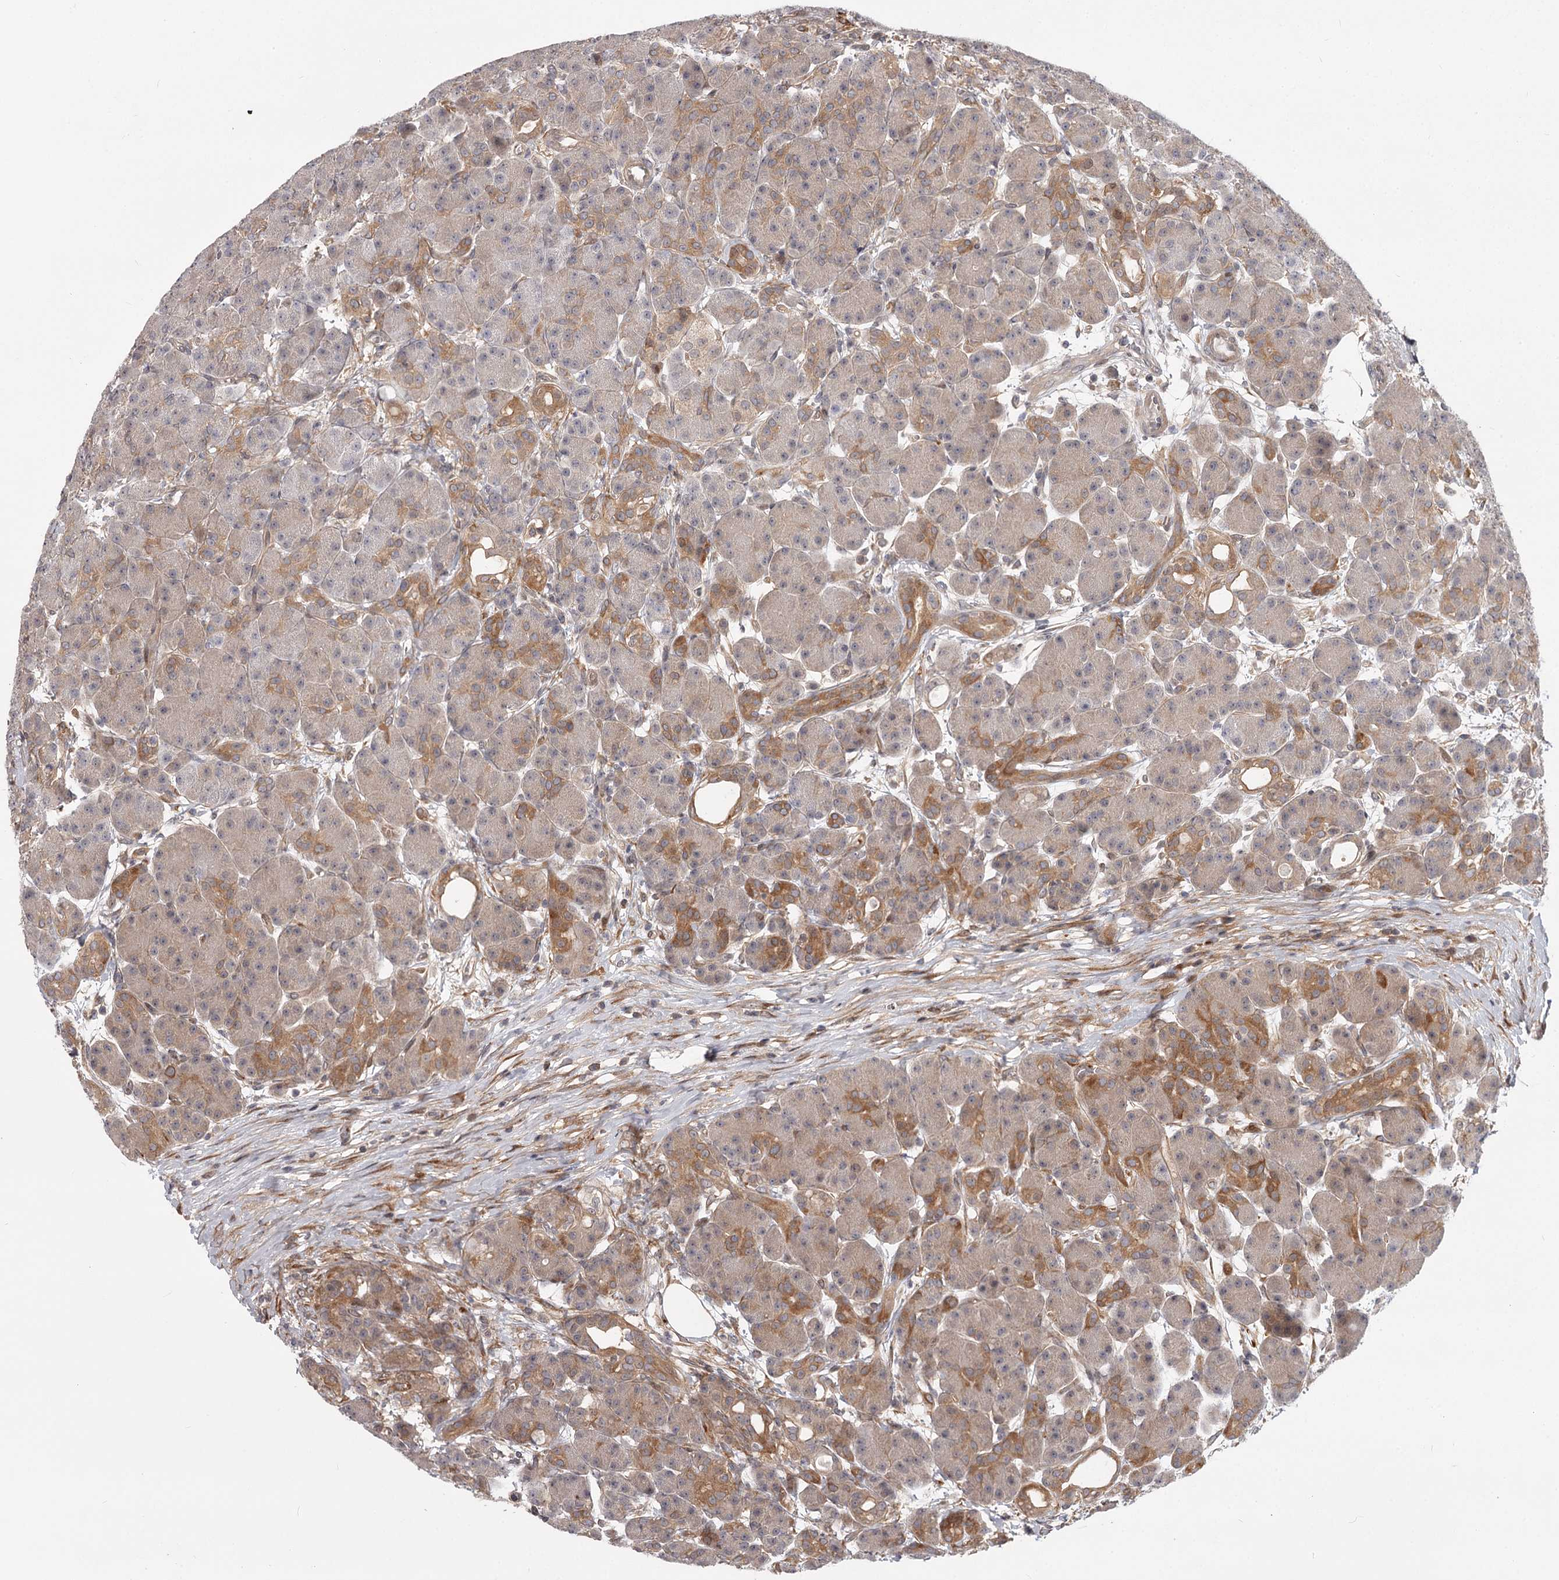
{"staining": {"intensity": "moderate", "quantity": "25%-75%", "location": "cytoplasmic/membranous"}, "tissue": "pancreas", "cell_type": "Exocrine glandular cells", "image_type": "normal", "snomed": [{"axis": "morphology", "description": "Normal tissue, NOS"}, {"axis": "topography", "description": "Pancreas"}], "caption": "Normal pancreas exhibits moderate cytoplasmic/membranous positivity in about 25%-75% of exocrine glandular cells.", "gene": "CCNG2", "patient": {"sex": "male", "age": 63}}